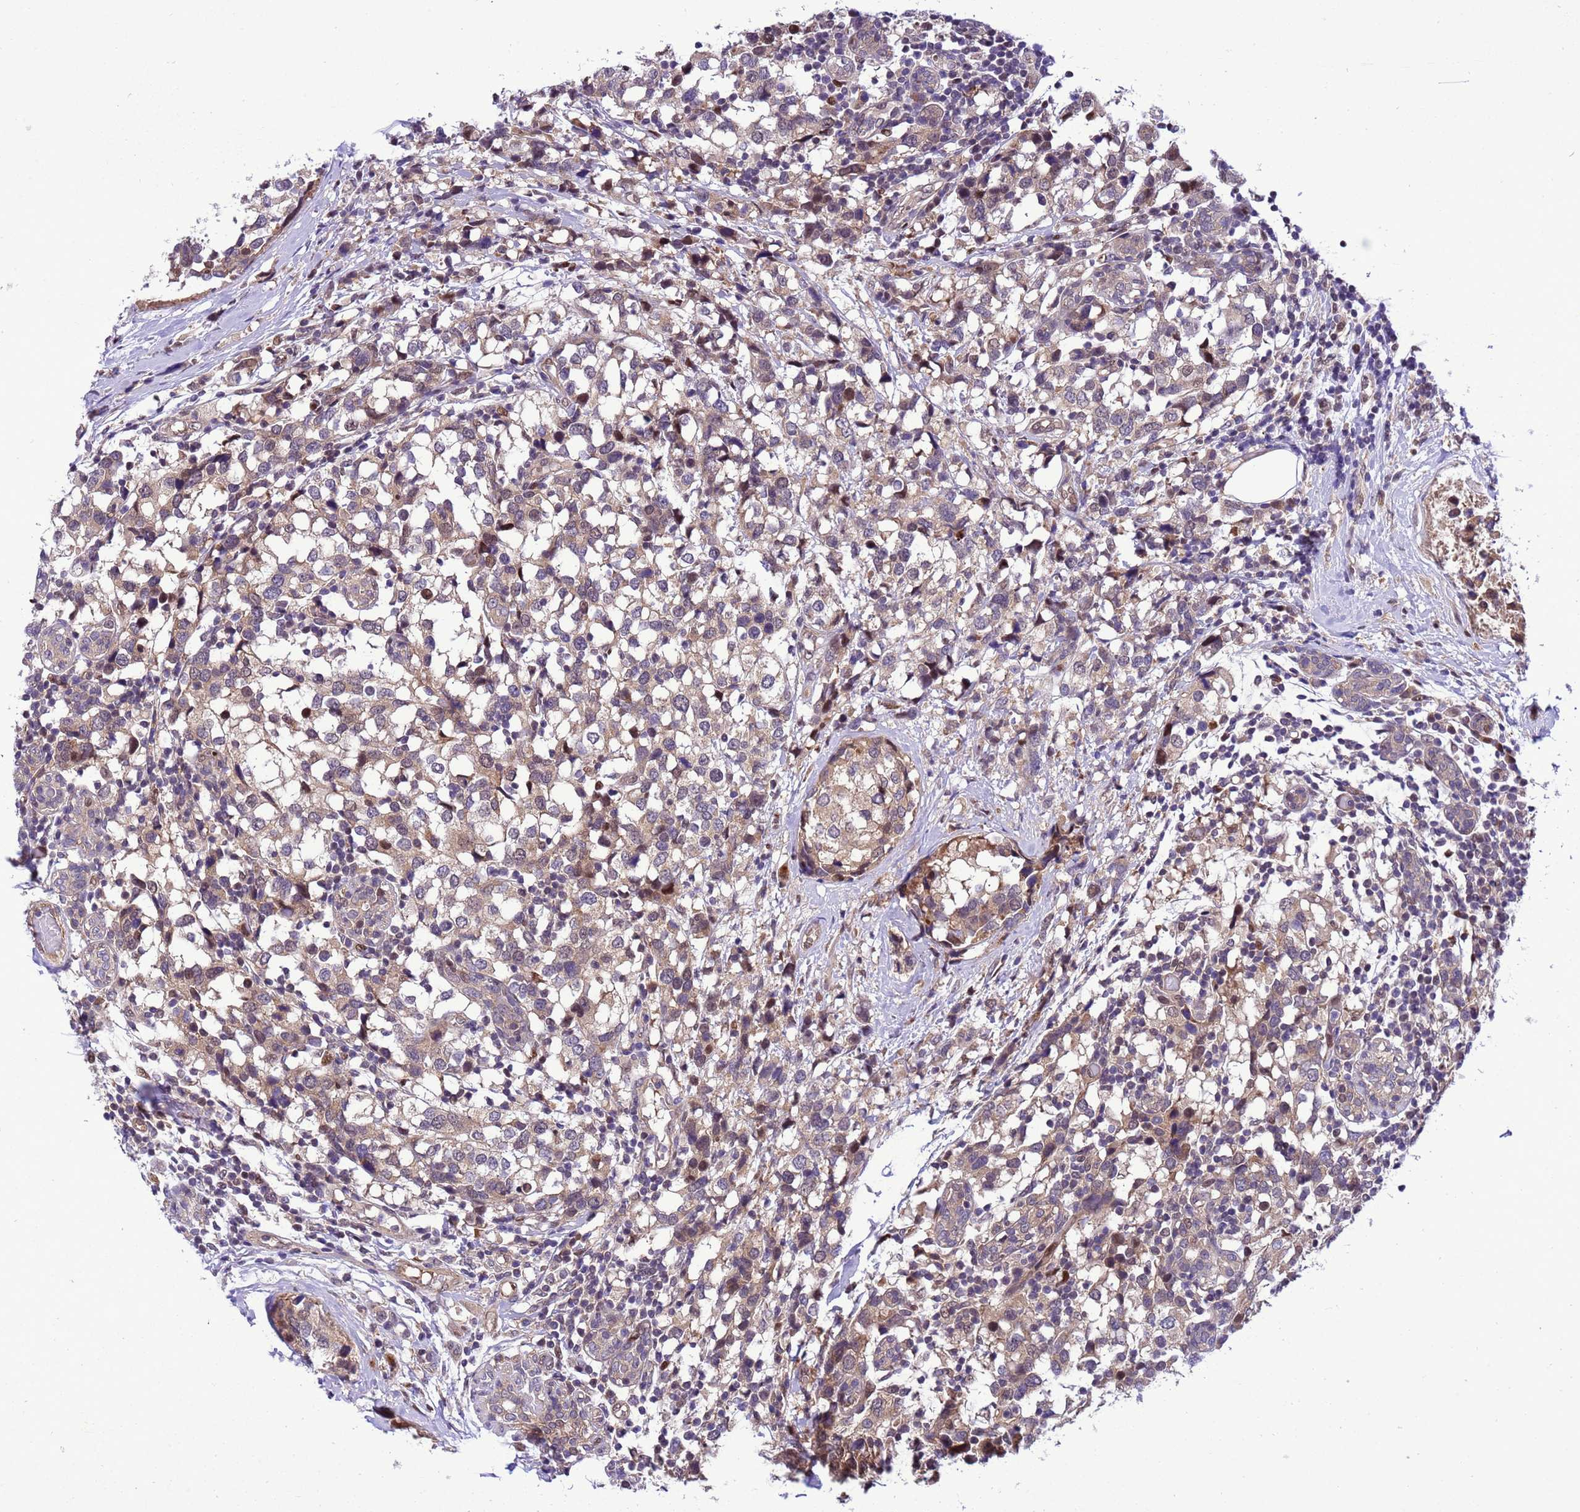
{"staining": {"intensity": "weak", "quantity": "25%-75%", "location": "cytoplasmic/membranous"}, "tissue": "breast cancer", "cell_type": "Tumor cells", "image_type": "cancer", "snomed": [{"axis": "morphology", "description": "Lobular carcinoma"}, {"axis": "topography", "description": "Breast"}], "caption": "Human lobular carcinoma (breast) stained with a brown dye displays weak cytoplasmic/membranous positive staining in about 25%-75% of tumor cells.", "gene": "RASD1", "patient": {"sex": "female", "age": 59}}